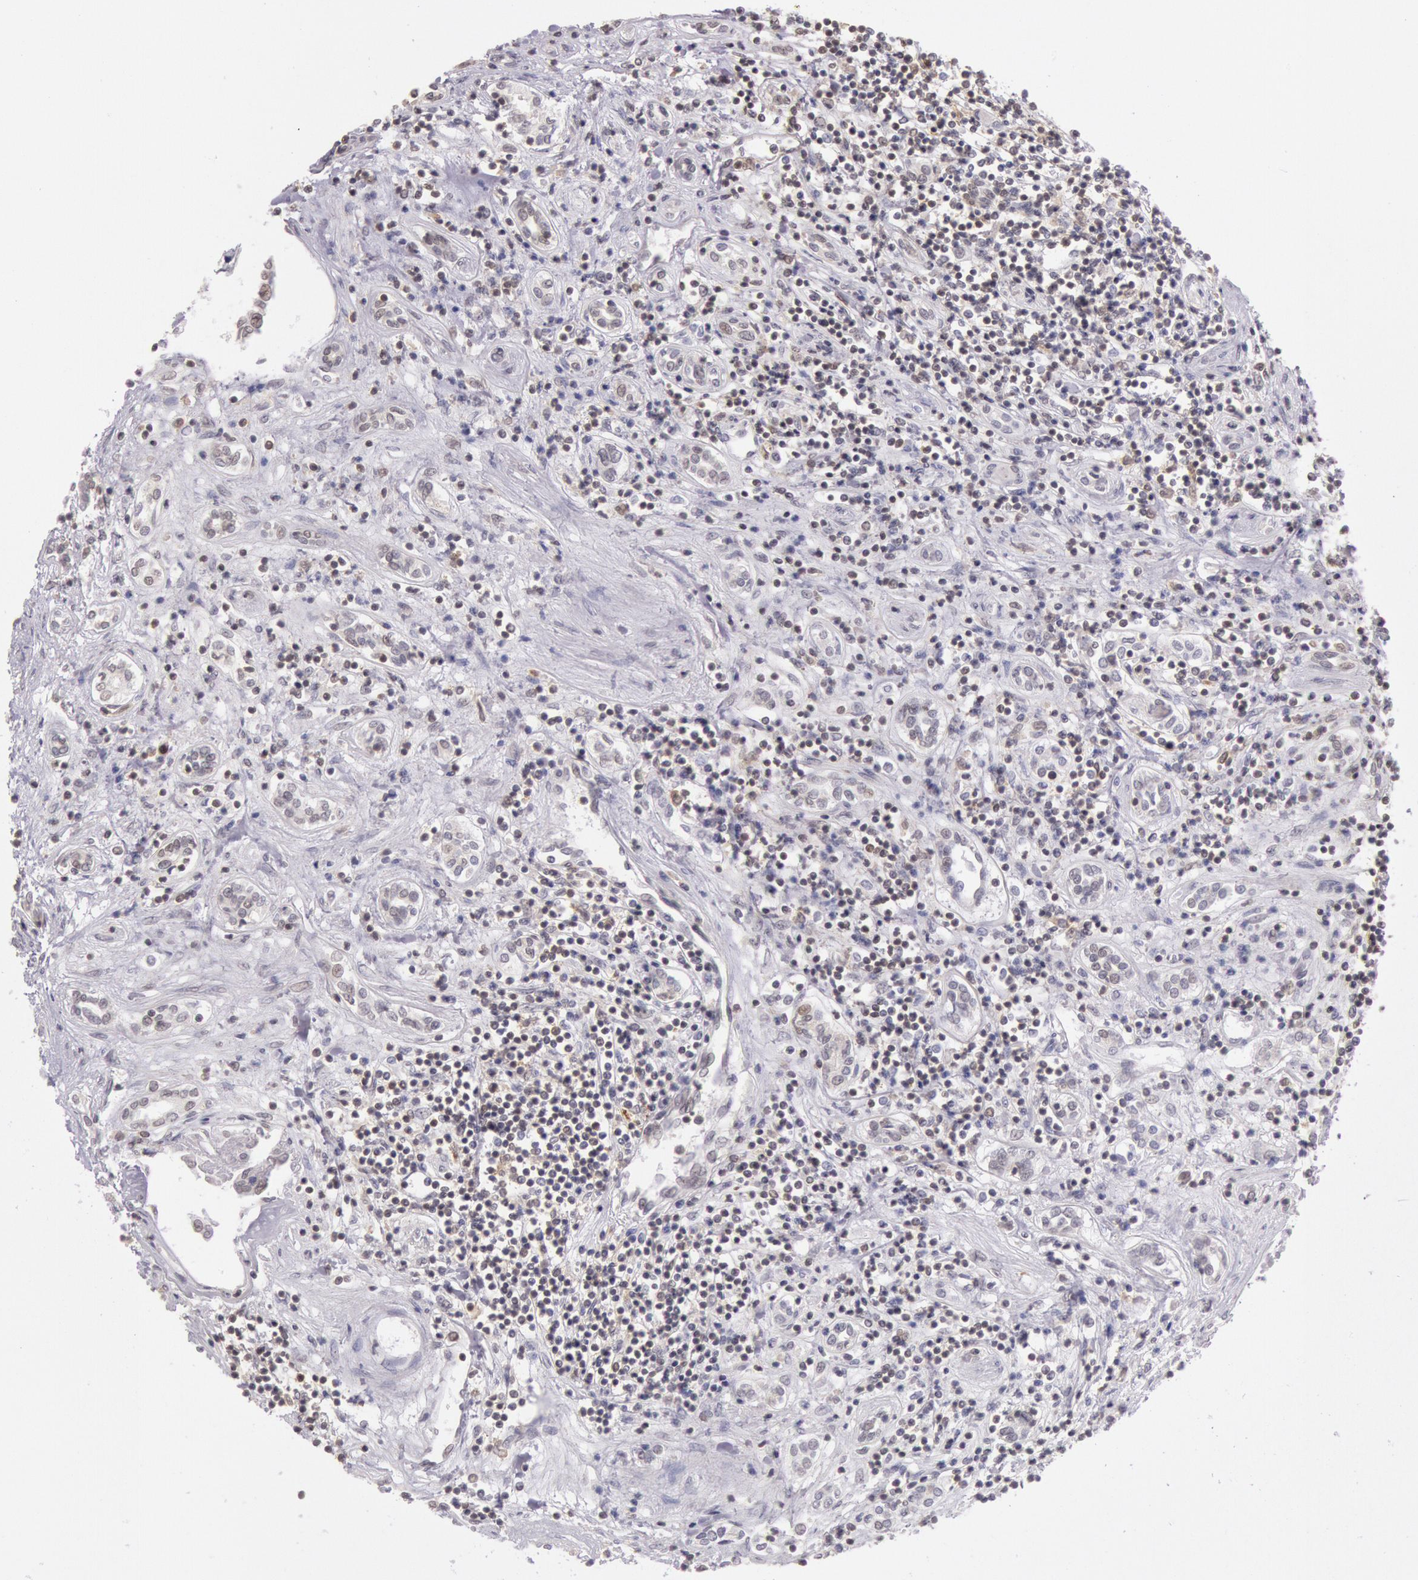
{"staining": {"intensity": "negative", "quantity": "none", "location": "none"}, "tissue": "renal cancer", "cell_type": "Tumor cells", "image_type": "cancer", "snomed": [{"axis": "morphology", "description": "Adenocarcinoma, NOS"}, {"axis": "topography", "description": "Kidney"}], "caption": "Histopathology image shows no significant protein positivity in tumor cells of renal adenocarcinoma.", "gene": "ESS2", "patient": {"sex": "male", "age": 57}}